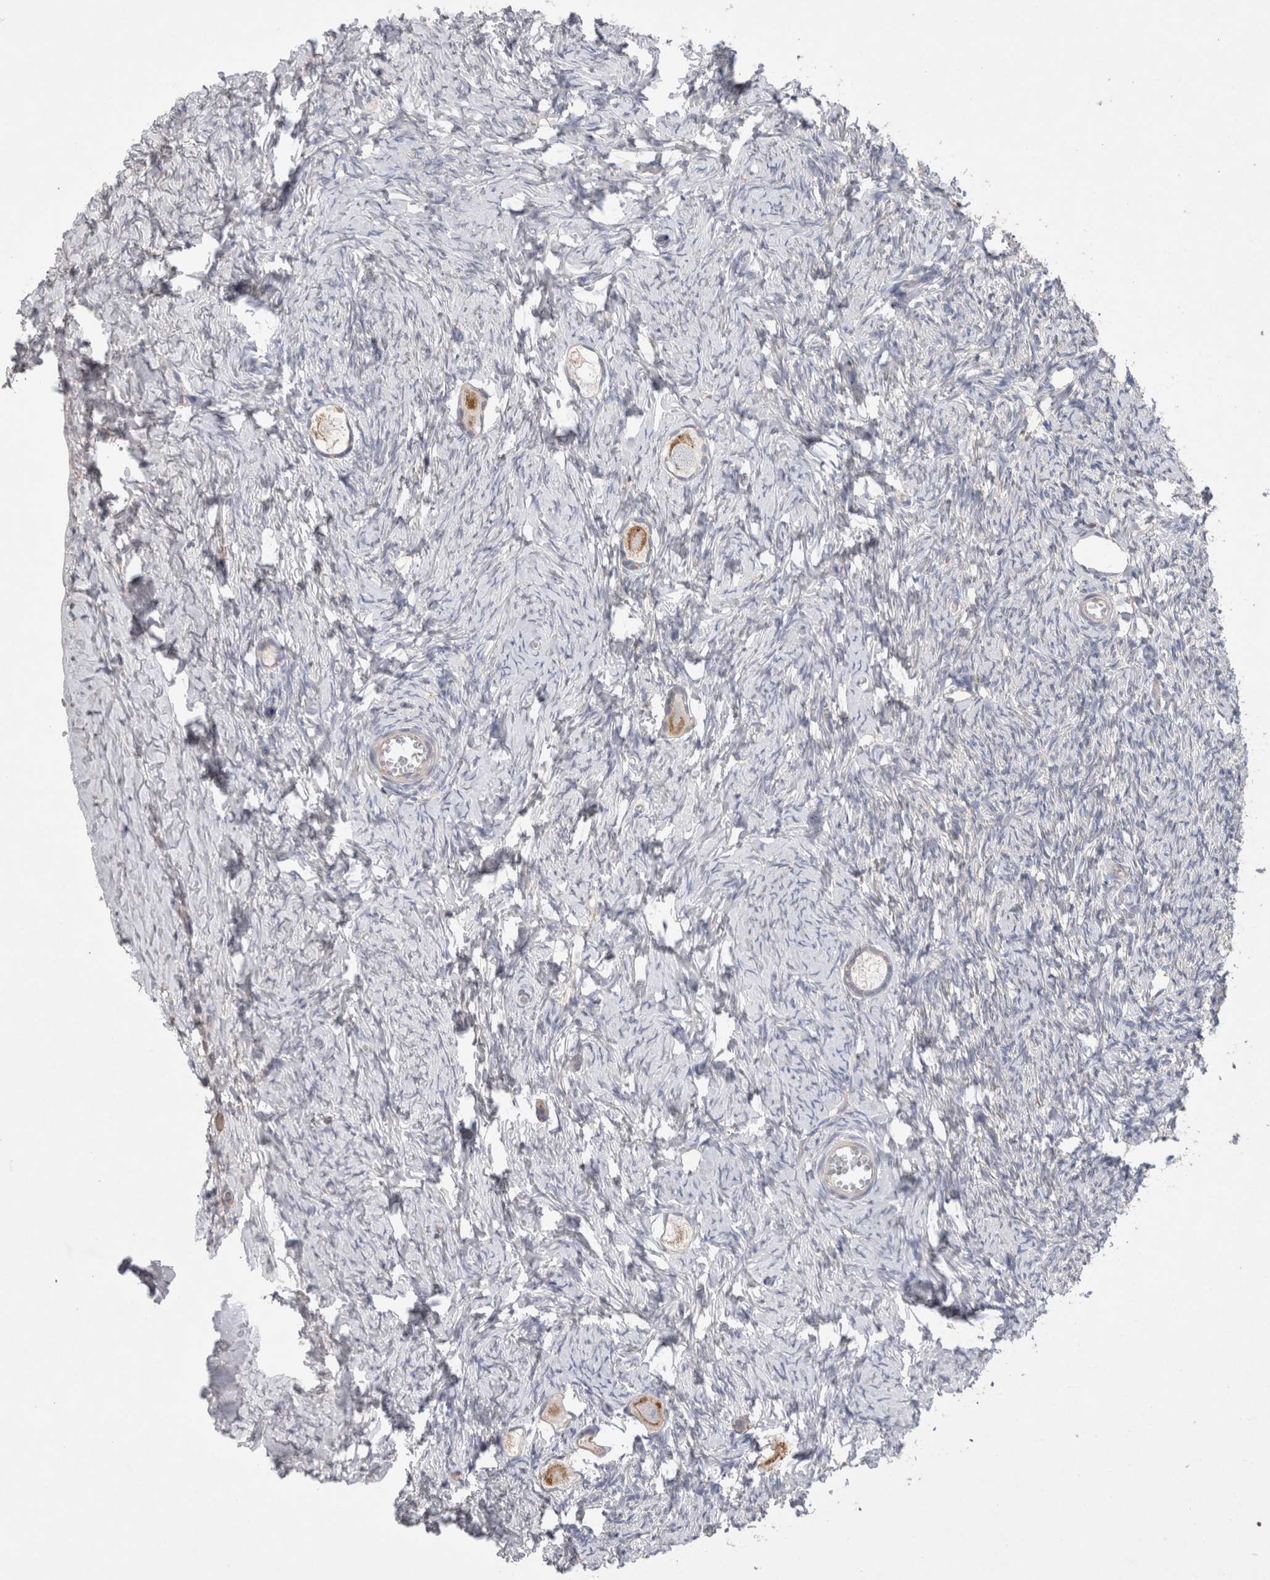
{"staining": {"intensity": "moderate", "quantity": ">75%", "location": "cytoplasmic/membranous"}, "tissue": "ovary", "cell_type": "Follicle cells", "image_type": "normal", "snomed": [{"axis": "morphology", "description": "Normal tissue, NOS"}, {"axis": "topography", "description": "Ovary"}], "caption": "DAB (3,3'-diaminobenzidine) immunohistochemical staining of benign human ovary displays moderate cytoplasmic/membranous protein positivity in about >75% of follicle cells.", "gene": "TBC1D16", "patient": {"sex": "female", "age": 27}}